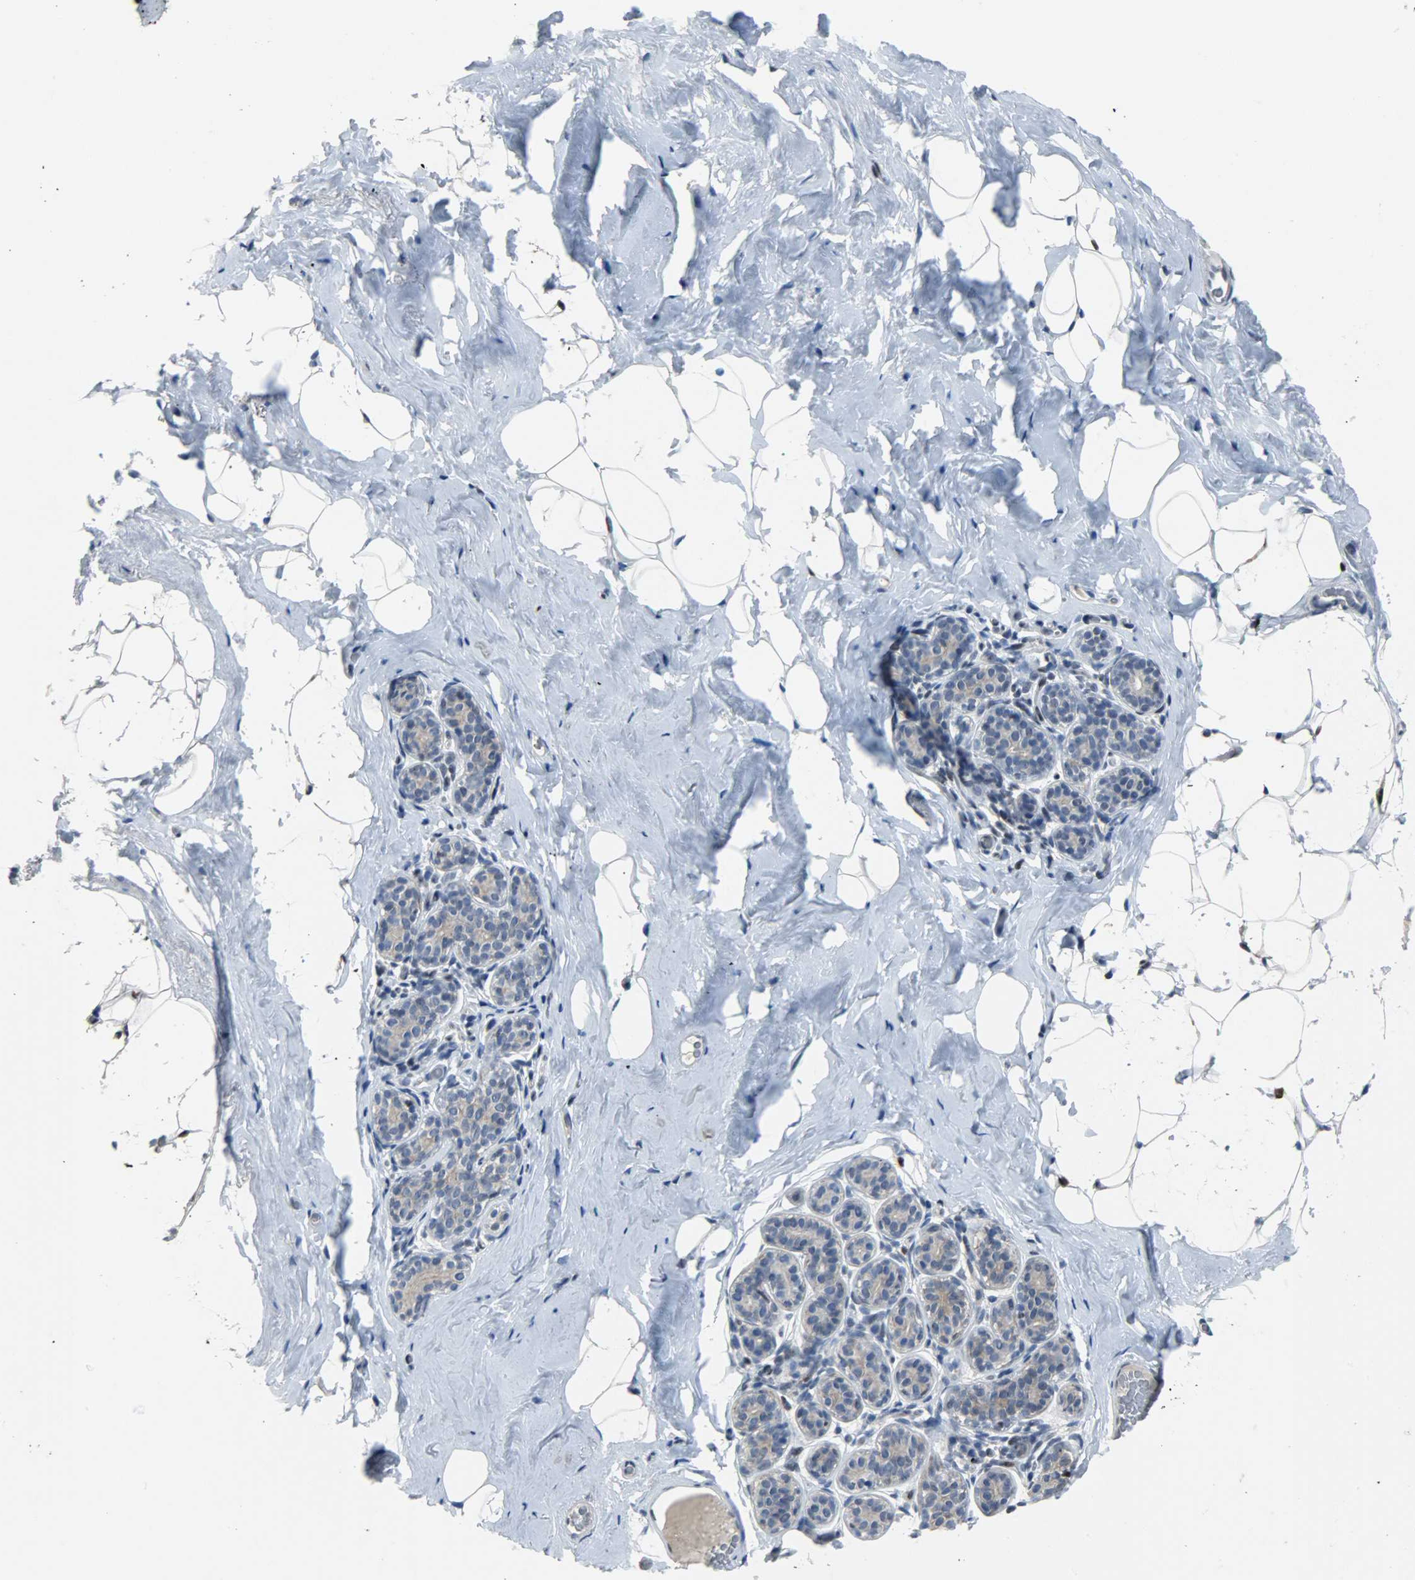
{"staining": {"intensity": "moderate", "quantity": "<25%", "location": "nuclear"}, "tissue": "breast", "cell_type": "Adipocytes", "image_type": "normal", "snomed": [{"axis": "morphology", "description": "Normal tissue, NOS"}, {"axis": "topography", "description": "Breast"}, {"axis": "topography", "description": "Soft tissue"}], "caption": "Immunohistochemical staining of normal human breast shows low levels of moderate nuclear staining in about <25% of adipocytes. Nuclei are stained in blue.", "gene": "PPARG", "patient": {"sex": "female", "age": 75}}